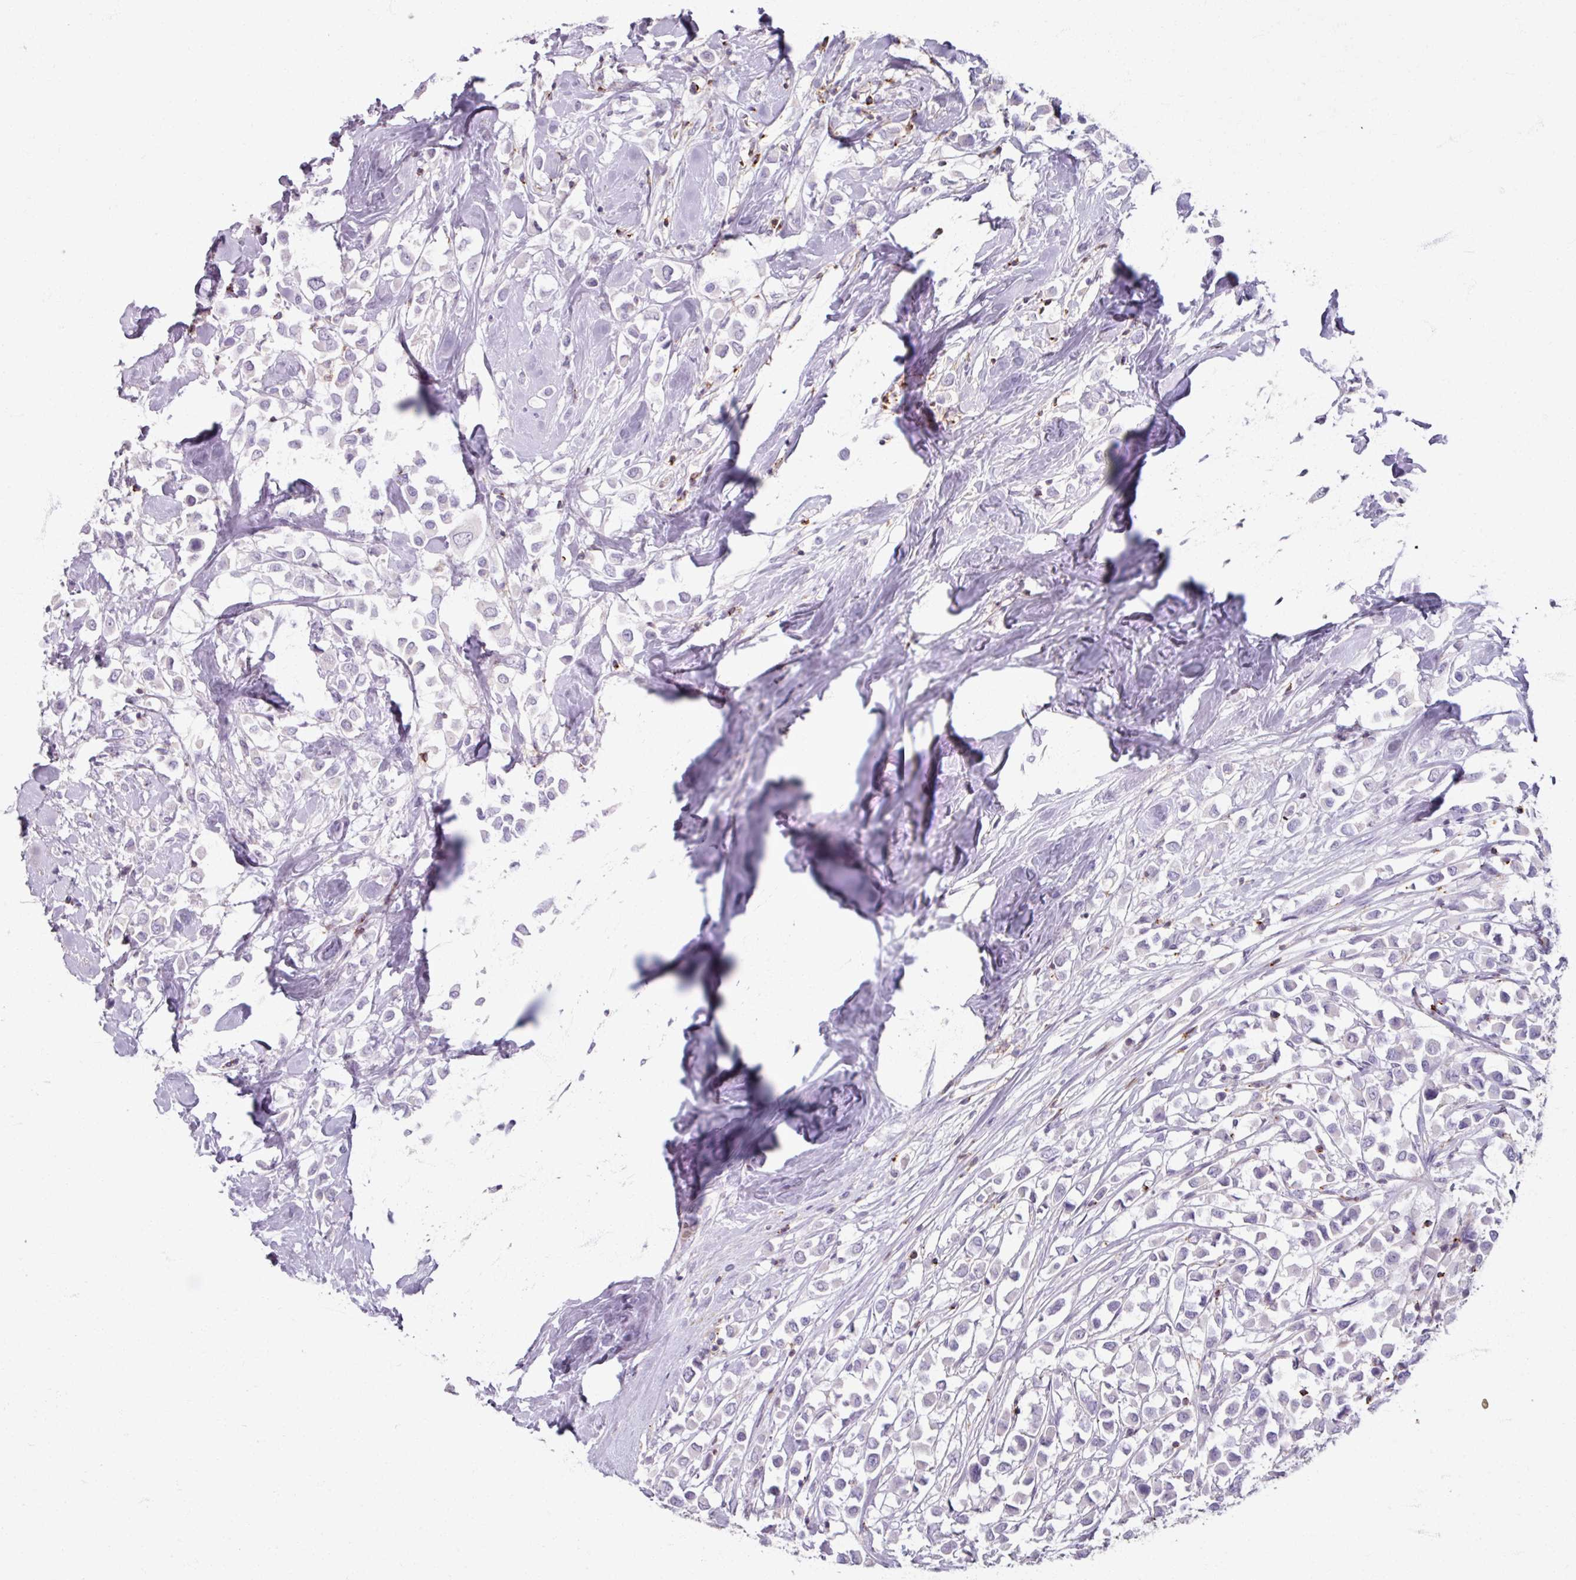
{"staining": {"intensity": "negative", "quantity": "none", "location": "none"}, "tissue": "breast cancer", "cell_type": "Tumor cells", "image_type": "cancer", "snomed": [{"axis": "morphology", "description": "Duct carcinoma"}, {"axis": "topography", "description": "Breast"}], "caption": "Histopathology image shows no protein positivity in tumor cells of intraductal carcinoma (breast) tissue. The staining was performed using DAB to visualize the protein expression in brown, while the nuclei were stained in blue with hematoxylin (Magnification: 20x).", "gene": "PTPRC", "patient": {"sex": "female", "age": 61}}